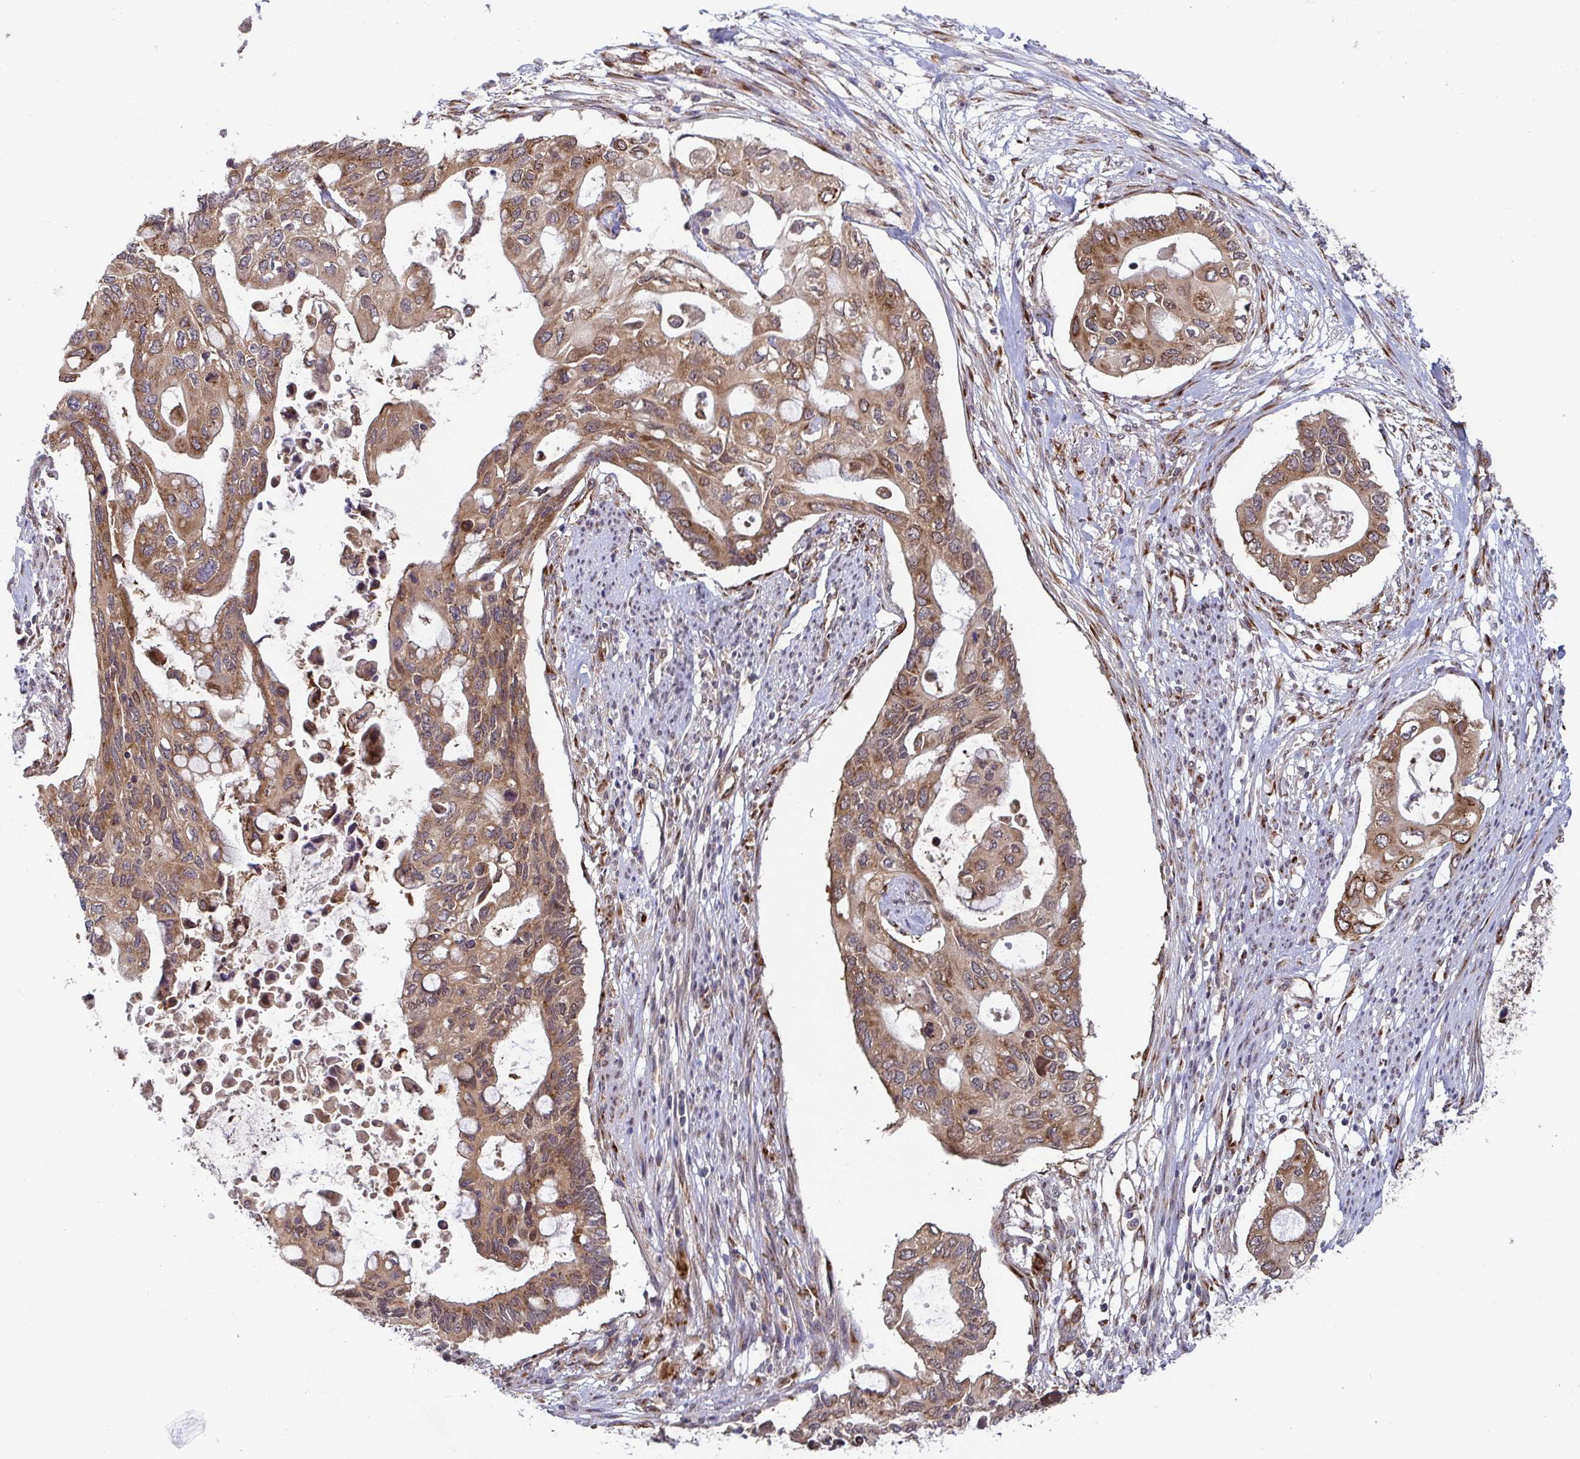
{"staining": {"intensity": "moderate", "quantity": ">75%", "location": "cytoplasmic/membranous"}, "tissue": "pancreatic cancer", "cell_type": "Tumor cells", "image_type": "cancer", "snomed": [{"axis": "morphology", "description": "Adenocarcinoma, NOS"}, {"axis": "topography", "description": "Pancreas"}], "caption": "About >75% of tumor cells in pancreatic cancer demonstrate moderate cytoplasmic/membranous protein expression as visualized by brown immunohistochemical staining.", "gene": "ATP5MJ", "patient": {"sex": "female", "age": 63}}